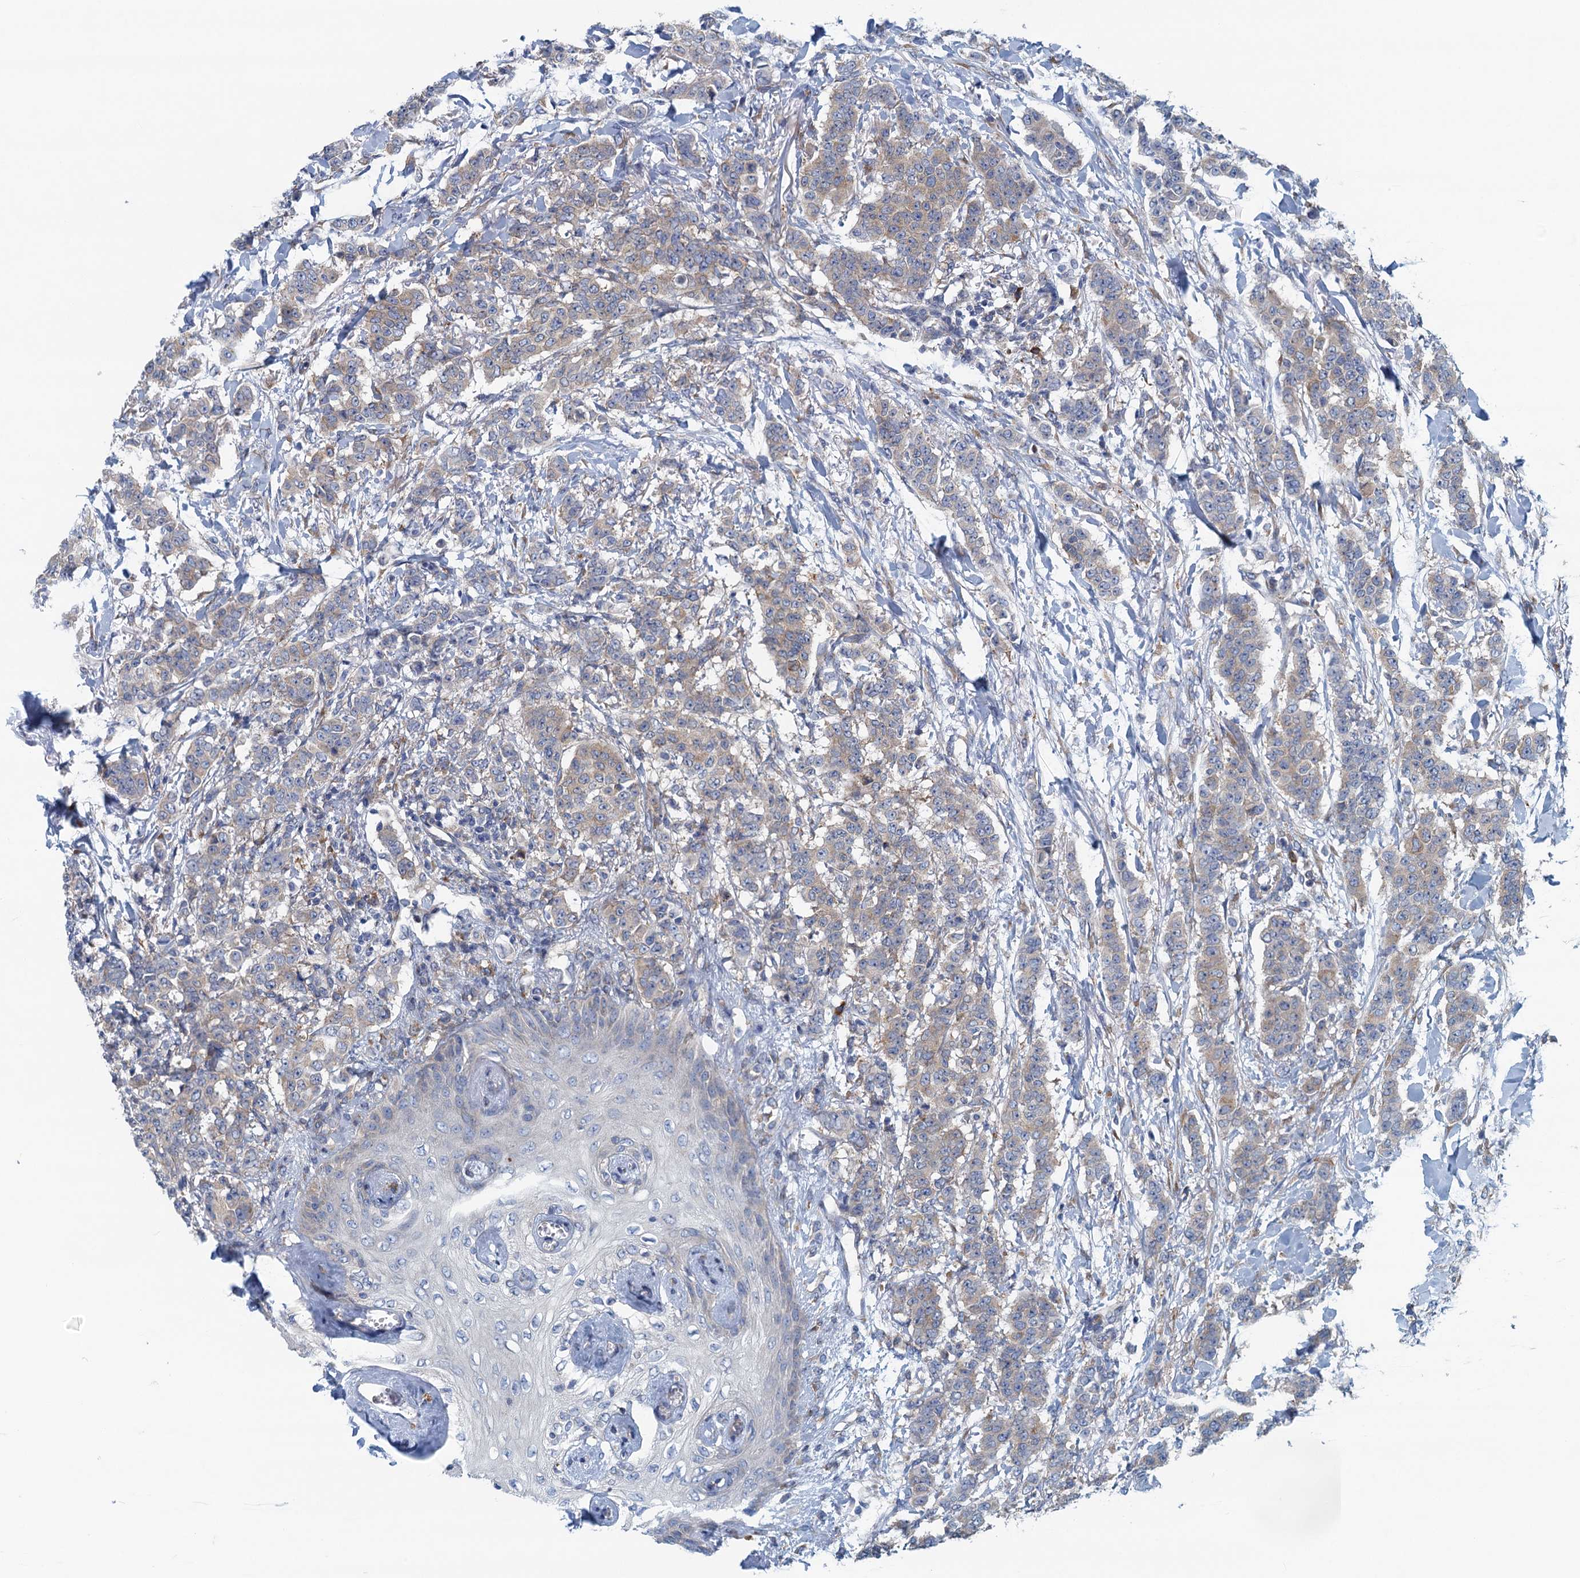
{"staining": {"intensity": "weak", "quantity": "25%-75%", "location": "cytoplasmic/membranous"}, "tissue": "breast cancer", "cell_type": "Tumor cells", "image_type": "cancer", "snomed": [{"axis": "morphology", "description": "Duct carcinoma"}, {"axis": "topography", "description": "Breast"}], "caption": "Protein staining reveals weak cytoplasmic/membranous staining in about 25%-75% of tumor cells in breast cancer (invasive ductal carcinoma). The staining was performed using DAB to visualize the protein expression in brown, while the nuclei were stained in blue with hematoxylin (Magnification: 20x).", "gene": "MYDGF", "patient": {"sex": "female", "age": 40}}